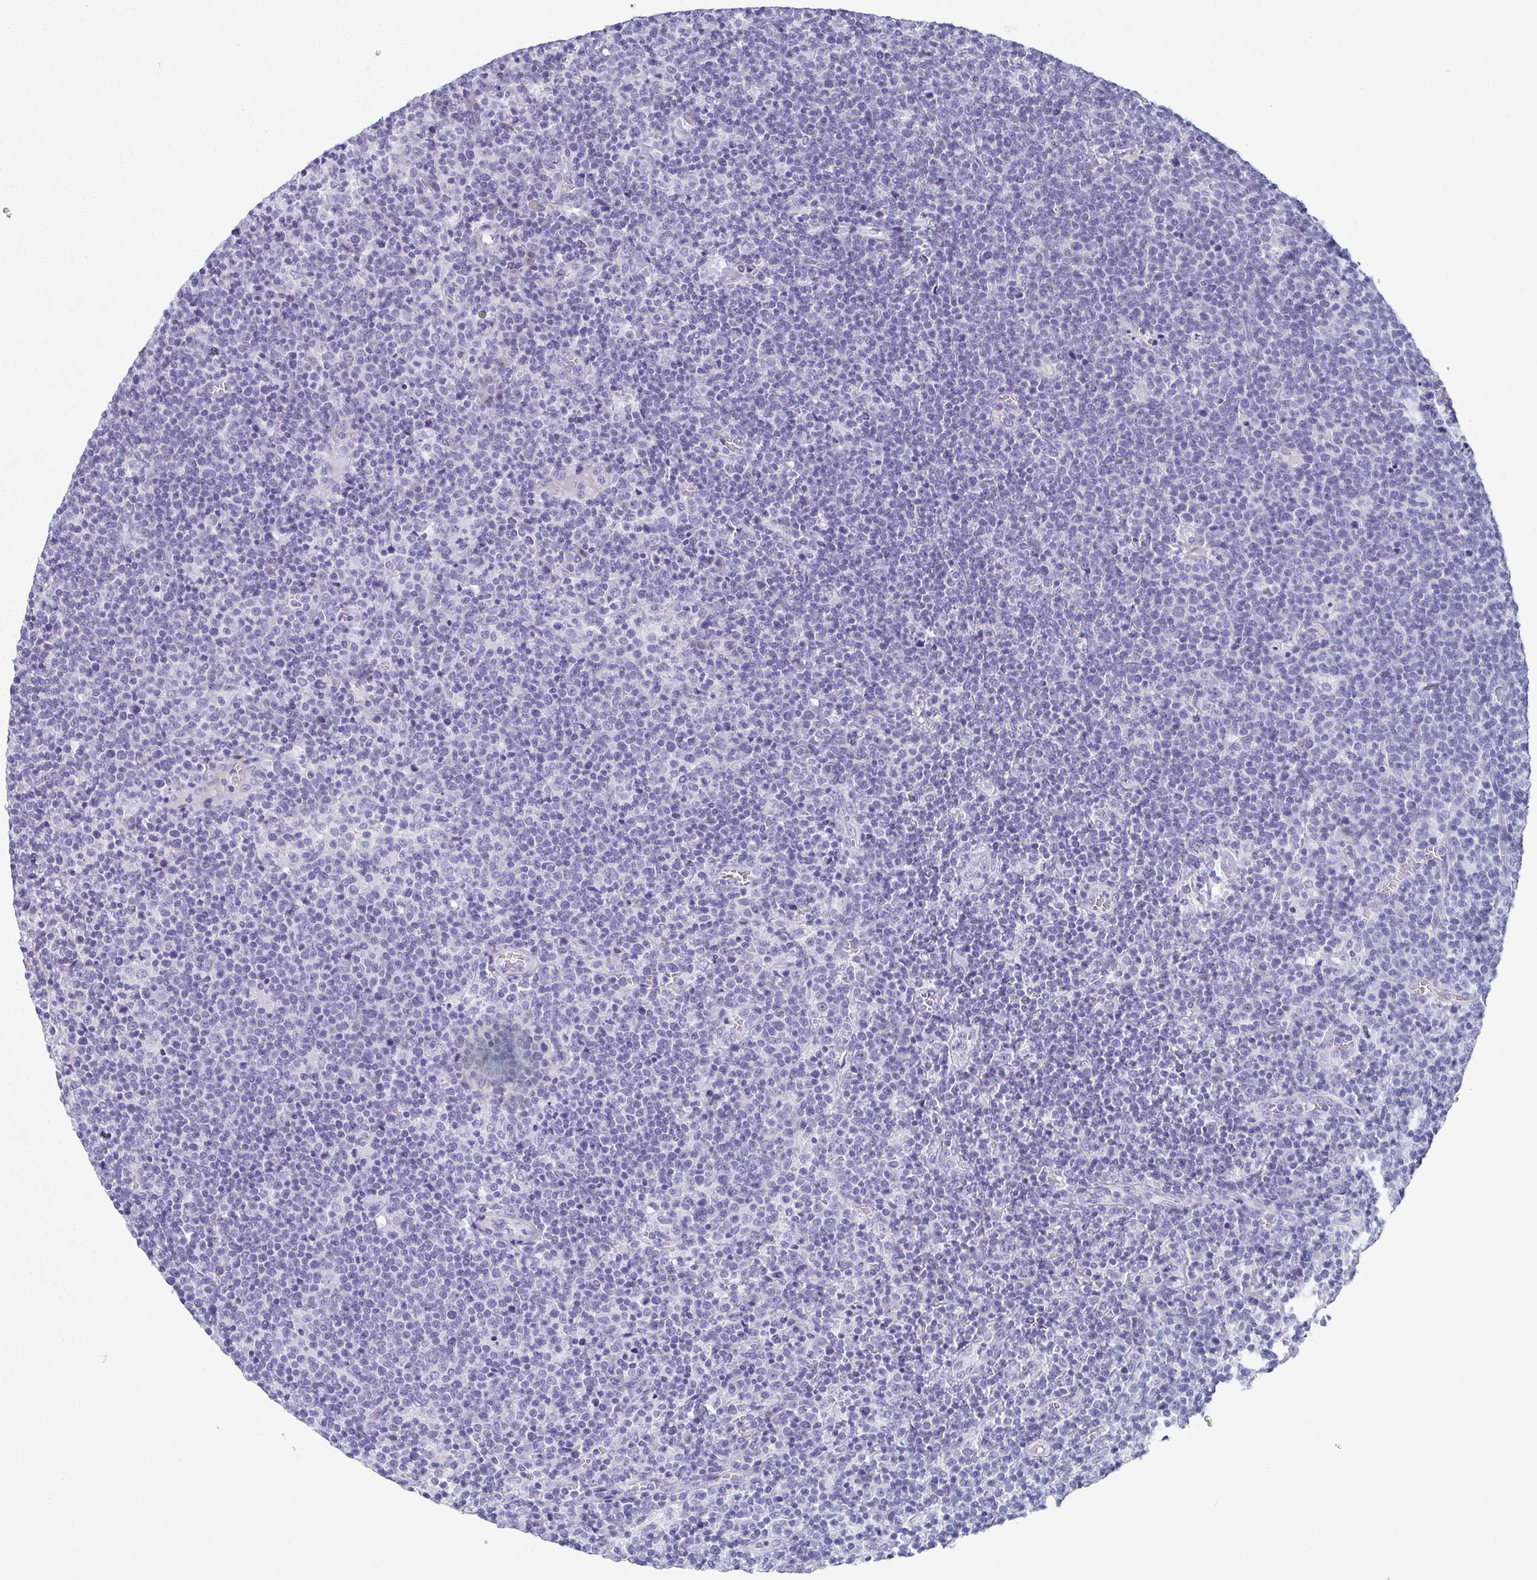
{"staining": {"intensity": "negative", "quantity": "none", "location": "none"}, "tissue": "lymphoma", "cell_type": "Tumor cells", "image_type": "cancer", "snomed": [{"axis": "morphology", "description": "Malignant lymphoma, non-Hodgkin's type, High grade"}, {"axis": "topography", "description": "Lymph node"}], "caption": "IHC micrograph of human lymphoma stained for a protein (brown), which demonstrates no positivity in tumor cells.", "gene": "SLC36A2", "patient": {"sex": "male", "age": 61}}